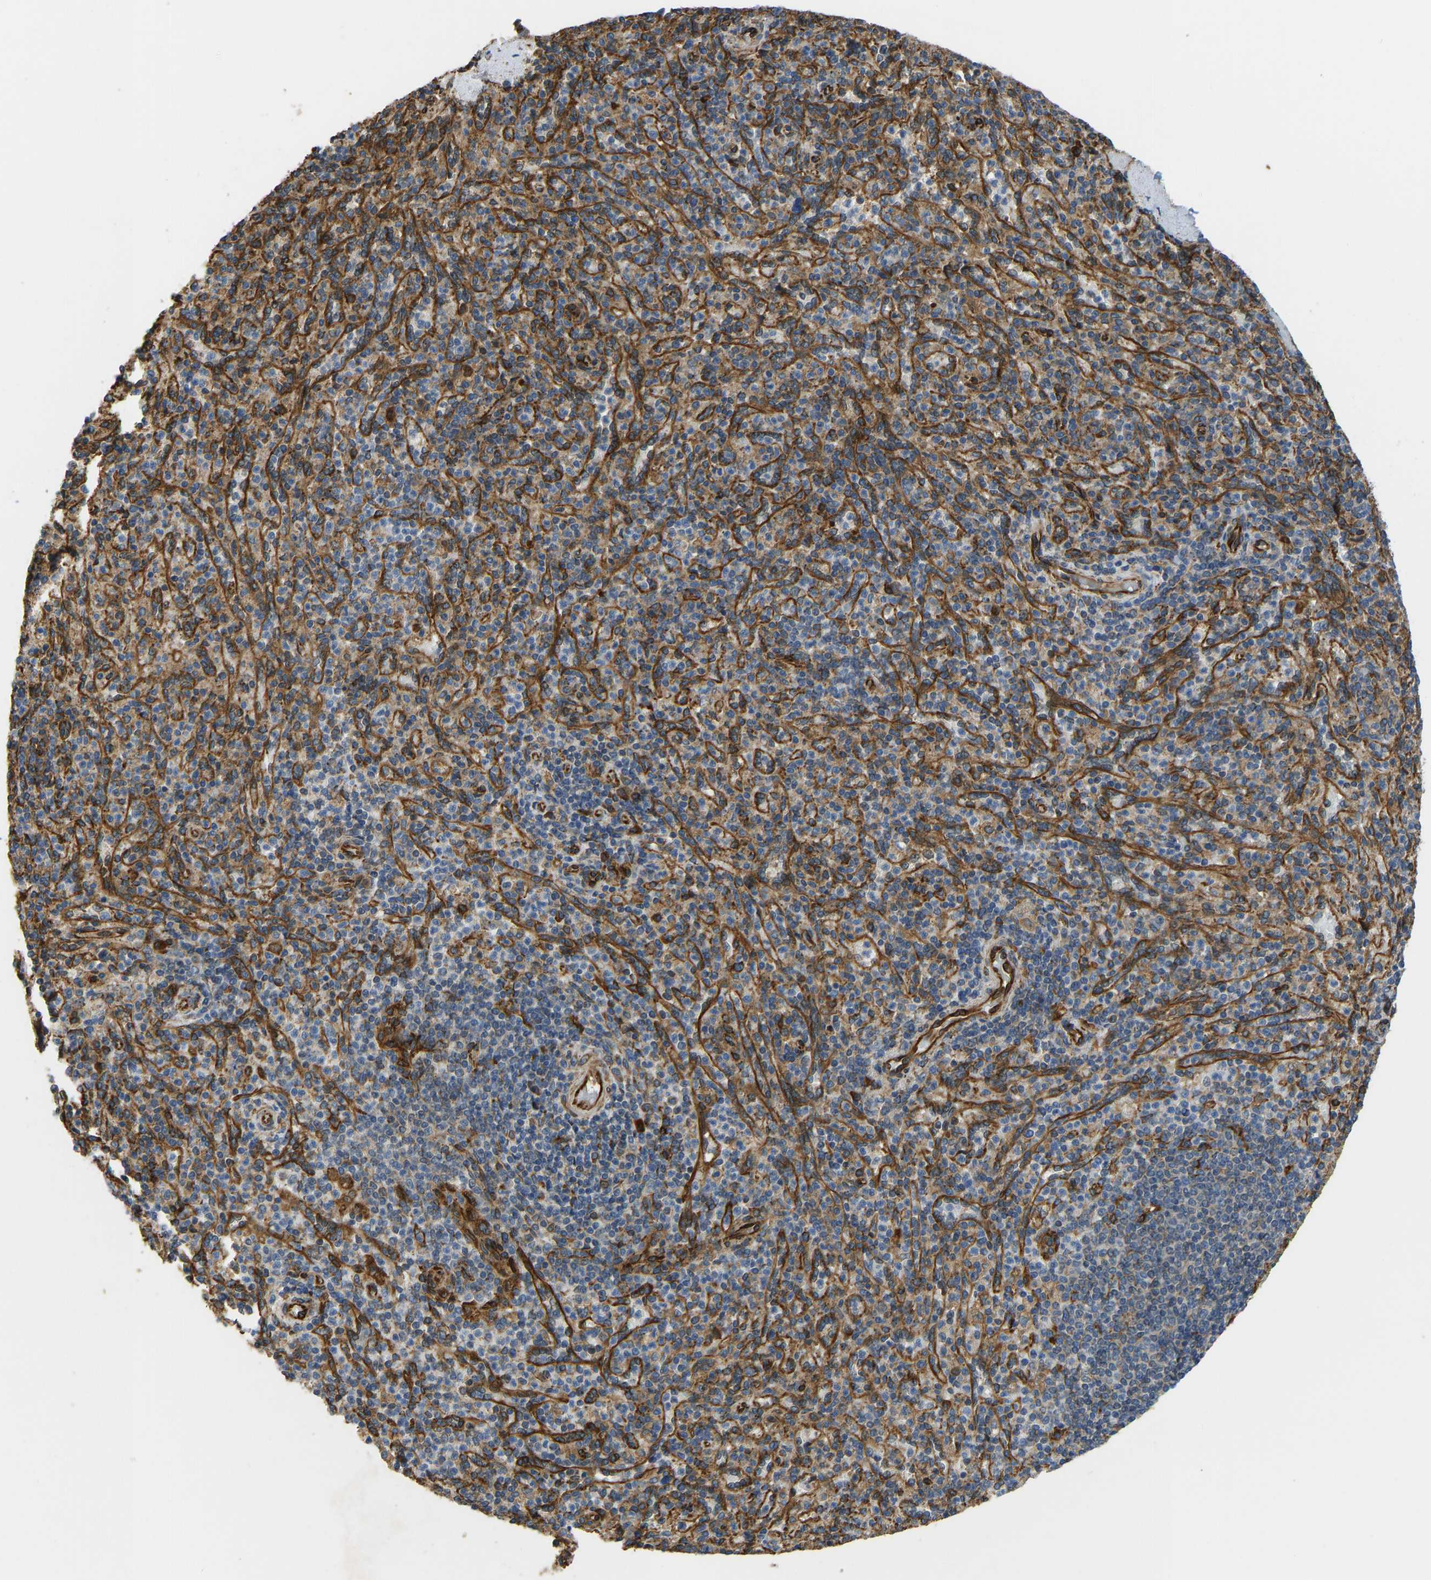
{"staining": {"intensity": "moderate", "quantity": ">75%", "location": "cytoplasmic/membranous"}, "tissue": "spleen", "cell_type": "Cells in red pulp", "image_type": "normal", "snomed": [{"axis": "morphology", "description": "Normal tissue, NOS"}, {"axis": "topography", "description": "Spleen"}], "caption": "Immunohistochemistry (DAB (3,3'-diaminobenzidine)) staining of unremarkable spleen reveals moderate cytoplasmic/membranous protein staining in about >75% of cells in red pulp. The staining is performed using DAB brown chromogen to label protein expression. The nuclei are counter-stained blue using hematoxylin.", "gene": "BEX3", "patient": {"sex": "male", "age": 36}}